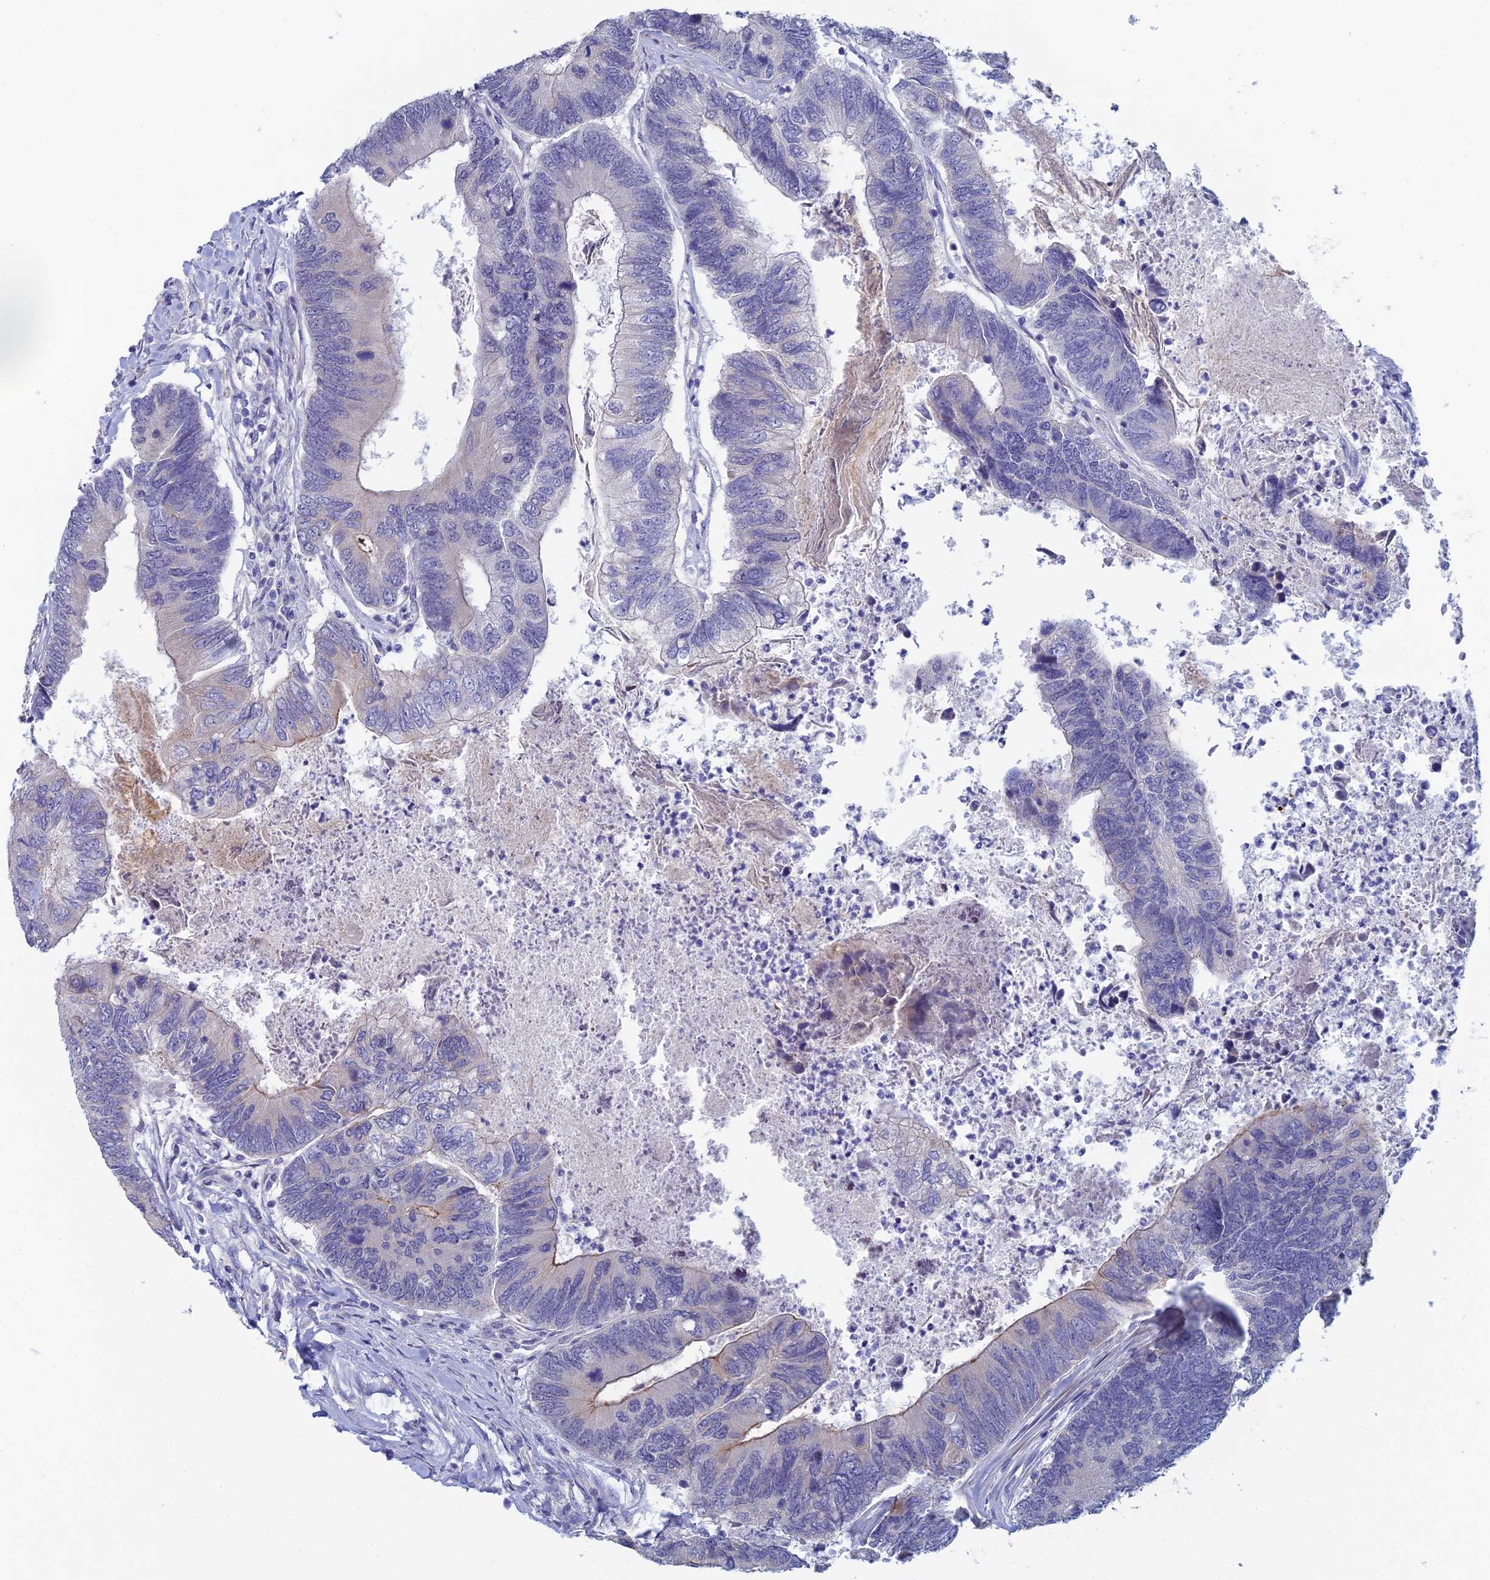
{"staining": {"intensity": "moderate", "quantity": "<25%", "location": "cytoplasmic/membranous"}, "tissue": "colorectal cancer", "cell_type": "Tumor cells", "image_type": "cancer", "snomed": [{"axis": "morphology", "description": "Adenocarcinoma, NOS"}, {"axis": "topography", "description": "Colon"}], "caption": "A brown stain labels moderate cytoplasmic/membranous positivity of a protein in colorectal adenocarcinoma tumor cells.", "gene": "GIPC1", "patient": {"sex": "female", "age": 67}}